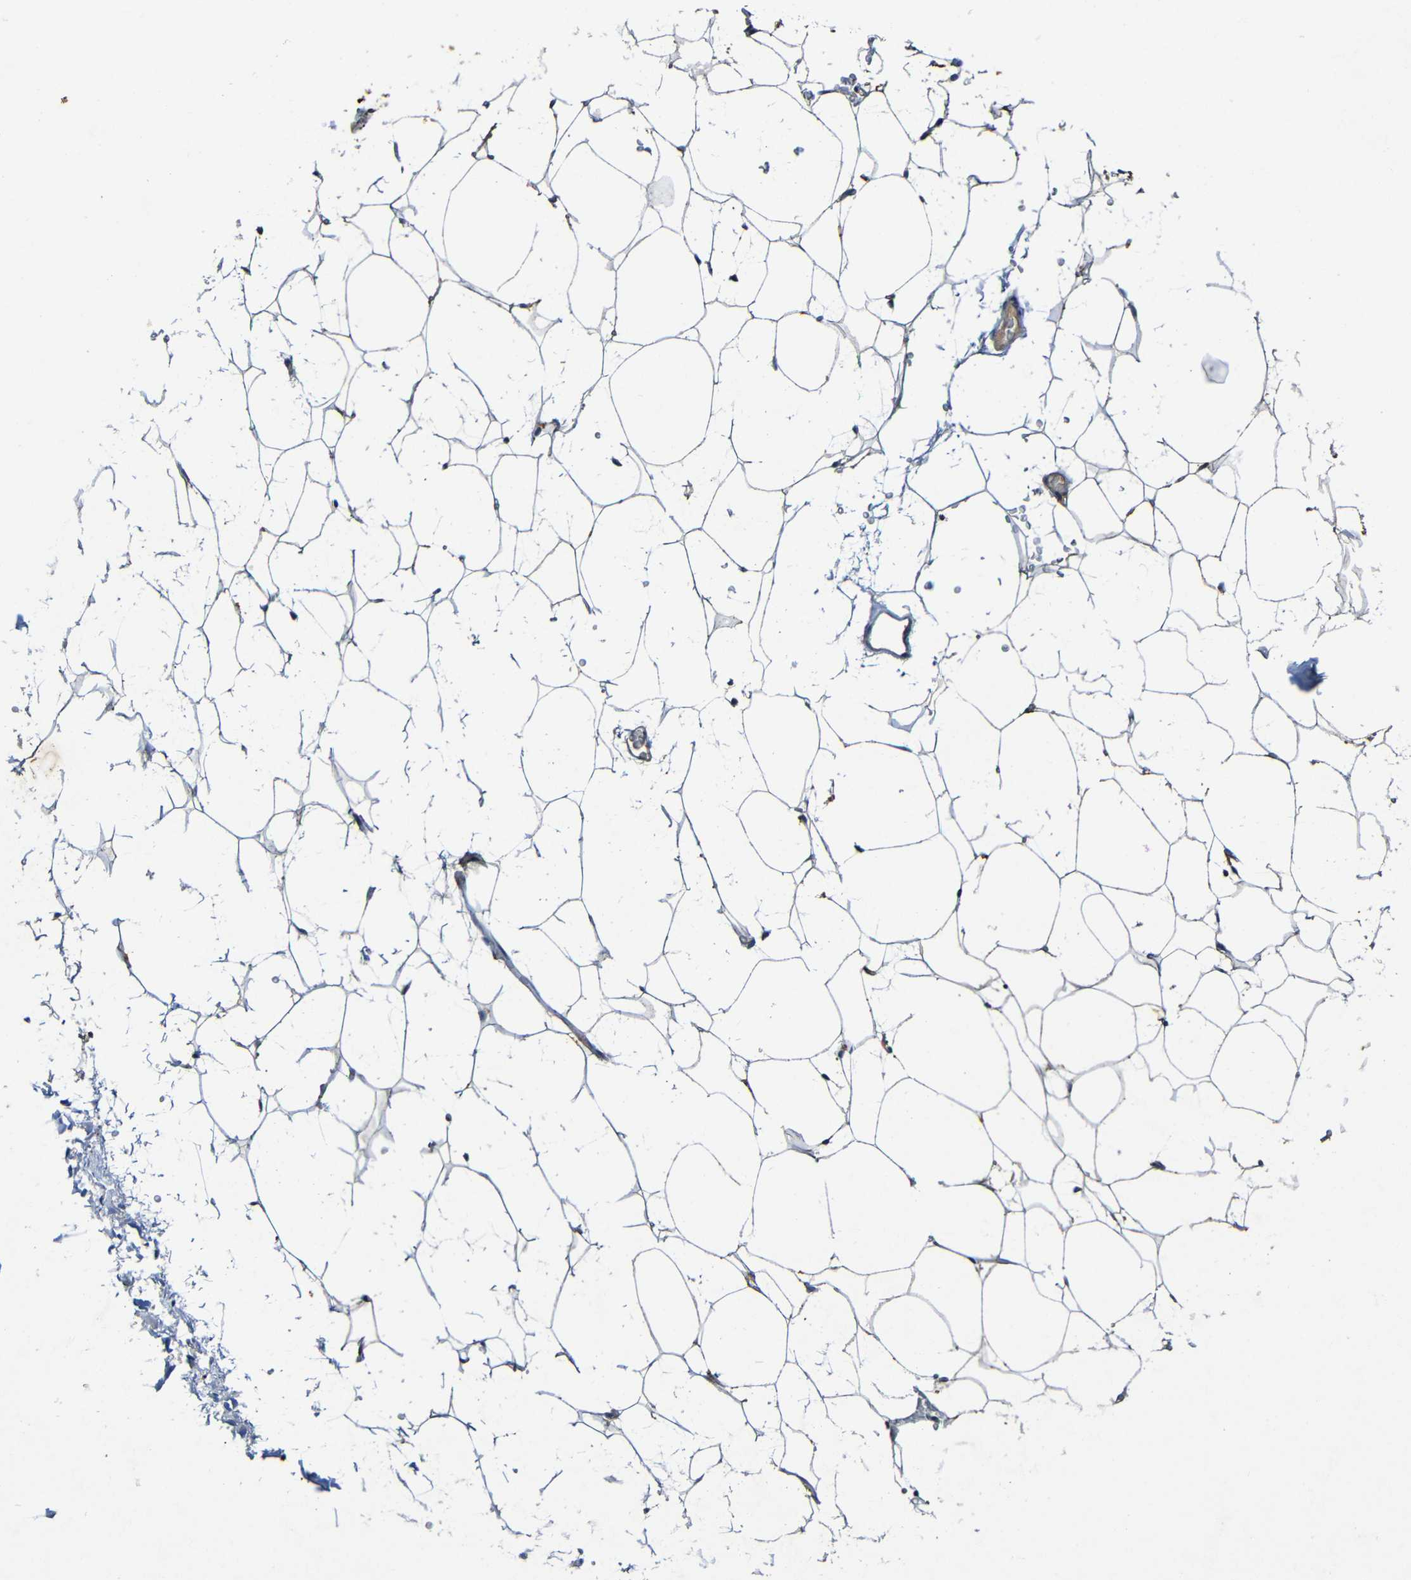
{"staining": {"intensity": "negative", "quantity": "none", "location": "none"}, "tissue": "adipose tissue", "cell_type": "Adipocytes", "image_type": "normal", "snomed": [{"axis": "morphology", "description": "Normal tissue, NOS"}, {"axis": "topography", "description": "Breast"}, {"axis": "topography", "description": "Soft tissue"}], "caption": "Immunohistochemical staining of normal adipose tissue reveals no significant expression in adipocytes.", "gene": "LRRC70", "patient": {"sex": "female", "age": 75}}